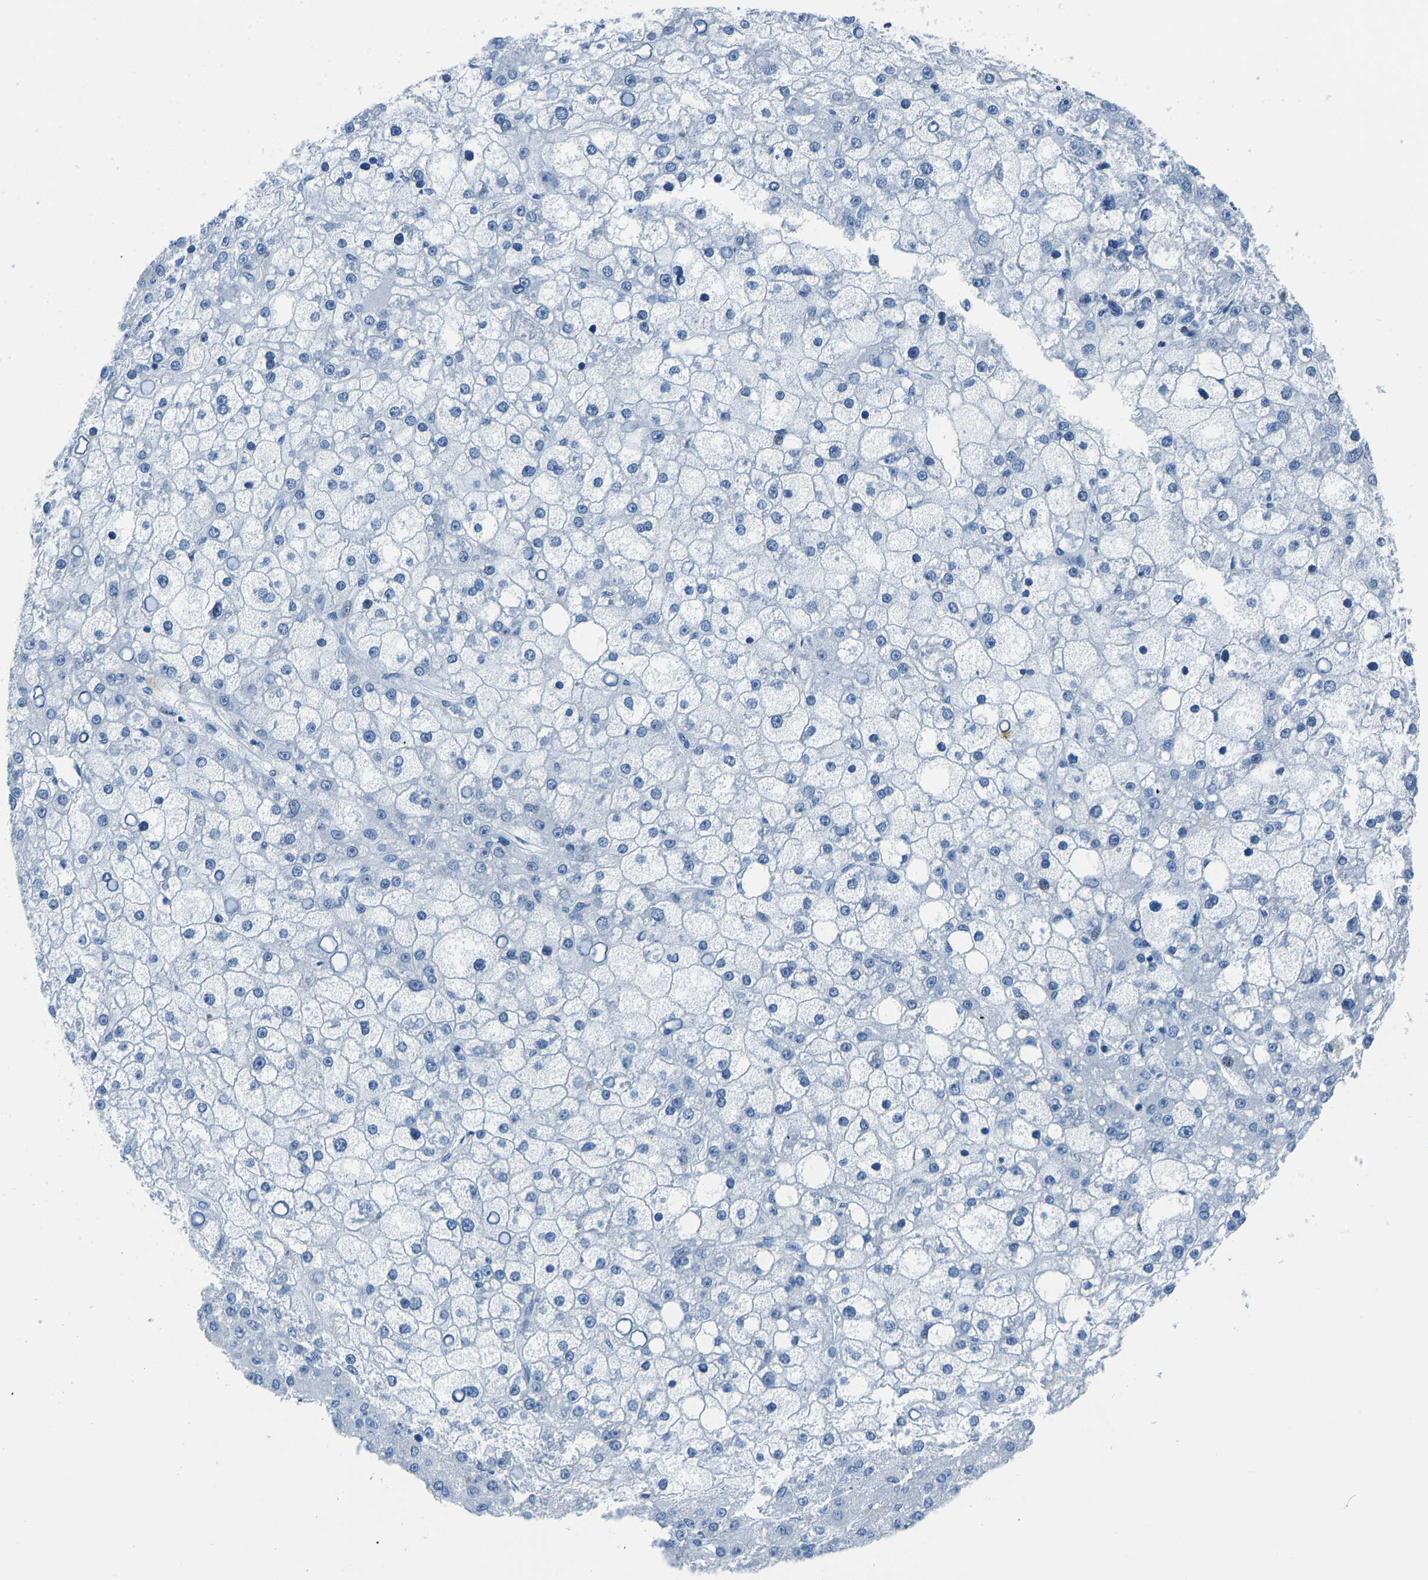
{"staining": {"intensity": "negative", "quantity": "none", "location": "none"}, "tissue": "liver cancer", "cell_type": "Tumor cells", "image_type": "cancer", "snomed": [{"axis": "morphology", "description": "Carcinoma, Hepatocellular, NOS"}, {"axis": "topography", "description": "Liver"}], "caption": "Tumor cells show no significant staining in liver cancer.", "gene": "SERPINB3", "patient": {"sex": "male", "age": 67}}